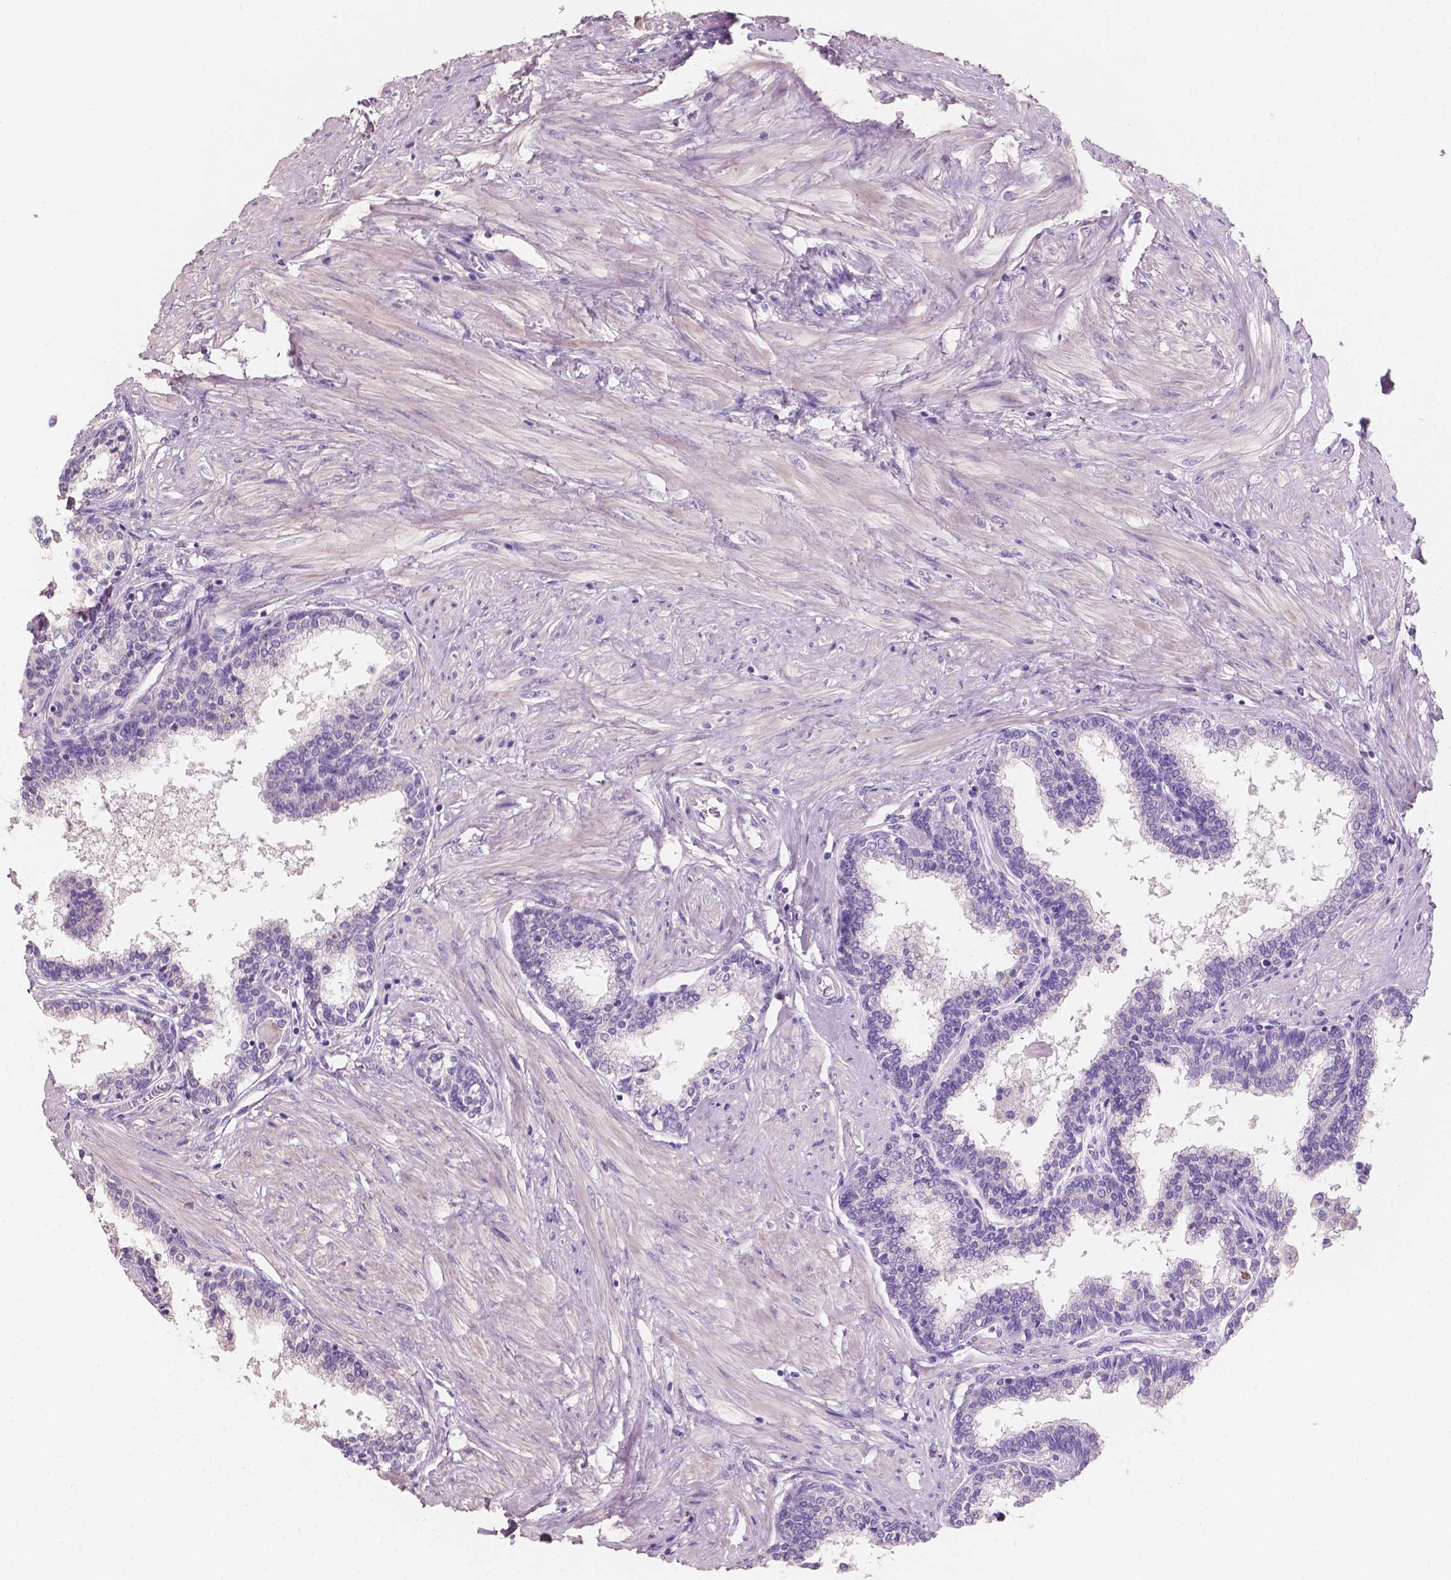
{"staining": {"intensity": "negative", "quantity": "none", "location": "none"}, "tissue": "prostate", "cell_type": "Glandular cells", "image_type": "normal", "snomed": [{"axis": "morphology", "description": "Normal tissue, NOS"}, {"axis": "topography", "description": "Prostate"}], "caption": "An immunohistochemistry (IHC) image of normal prostate is shown. There is no staining in glandular cells of prostate.", "gene": "SBSN", "patient": {"sex": "male", "age": 55}}